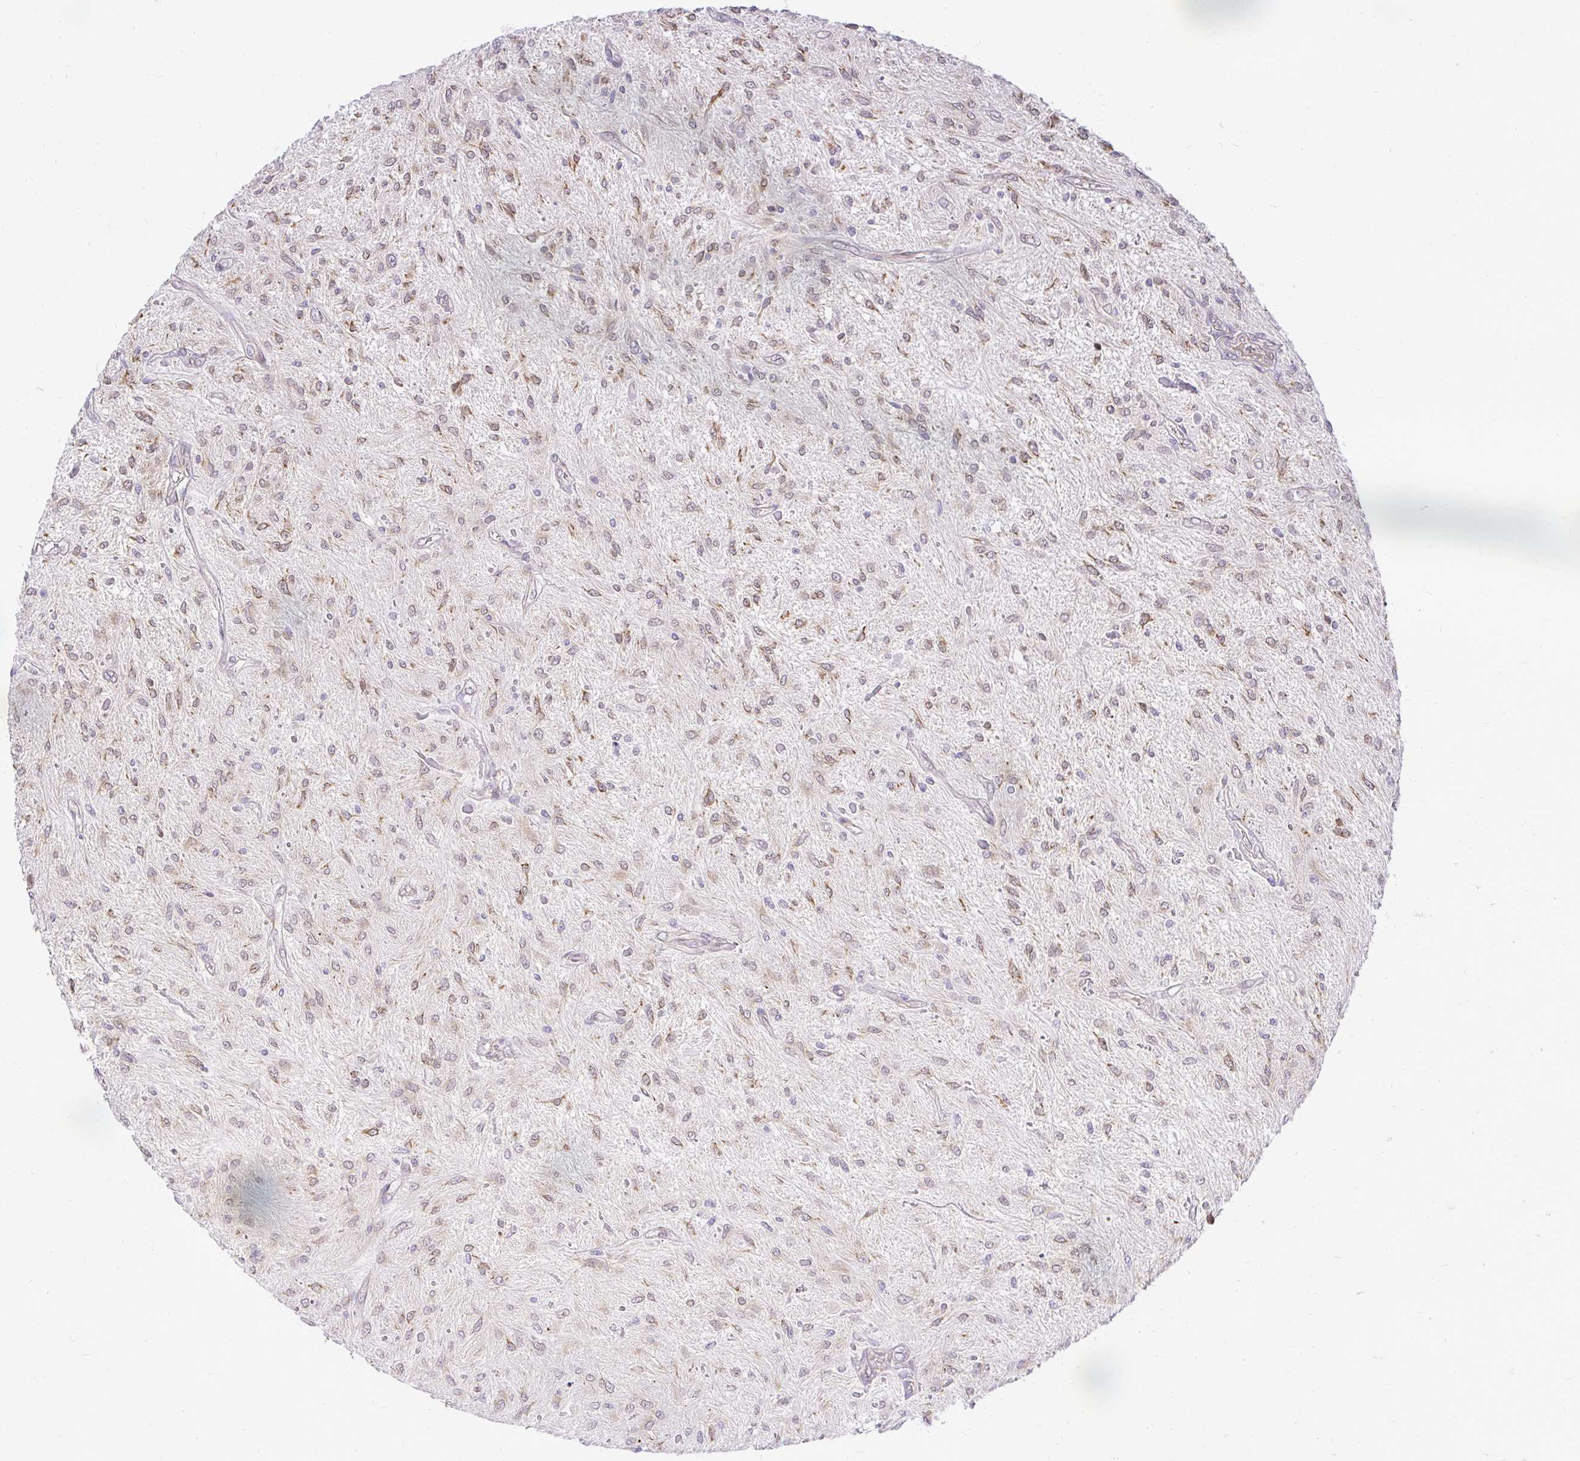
{"staining": {"intensity": "moderate", "quantity": "25%-75%", "location": "cytoplasmic/membranous"}, "tissue": "glioma", "cell_type": "Tumor cells", "image_type": "cancer", "snomed": [{"axis": "morphology", "description": "Glioma, malignant, Low grade"}, {"axis": "topography", "description": "Cerebellum"}], "caption": "Human glioma stained for a protein (brown) displays moderate cytoplasmic/membranous positive expression in approximately 25%-75% of tumor cells.", "gene": "NAALAD2", "patient": {"sex": "female", "age": 14}}